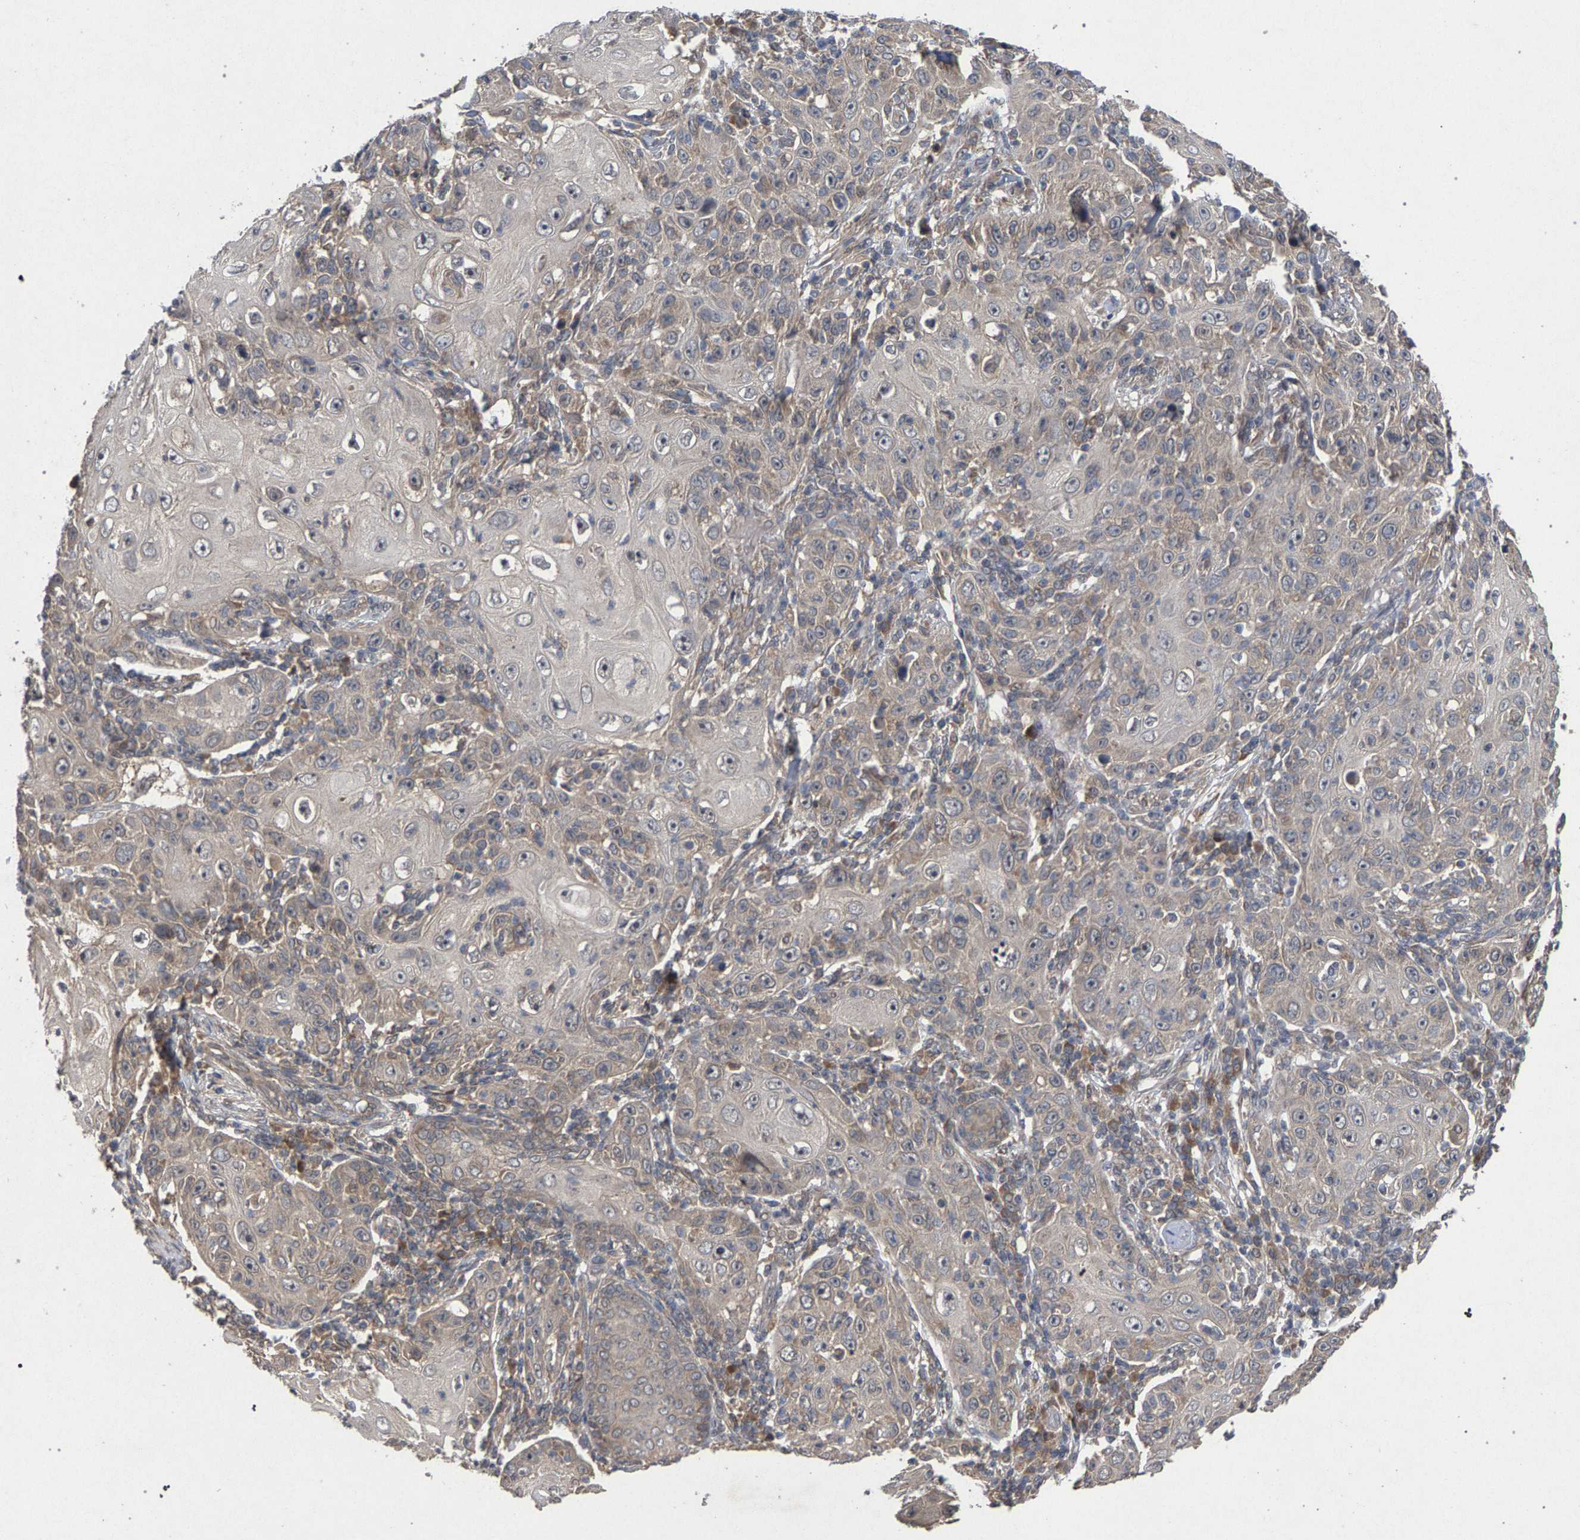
{"staining": {"intensity": "weak", "quantity": "25%-75%", "location": "cytoplasmic/membranous"}, "tissue": "skin cancer", "cell_type": "Tumor cells", "image_type": "cancer", "snomed": [{"axis": "morphology", "description": "Squamous cell carcinoma, NOS"}, {"axis": "topography", "description": "Skin"}], "caption": "About 25%-75% of tumor cells in skin squamous cell carcinoma demonstrate weak cytoplasmic/membranous protein staining as visualized by brown immunohistochemical staining.", "gene": "SLC4A4", "patient": {"sex": "female", "age": 88}}